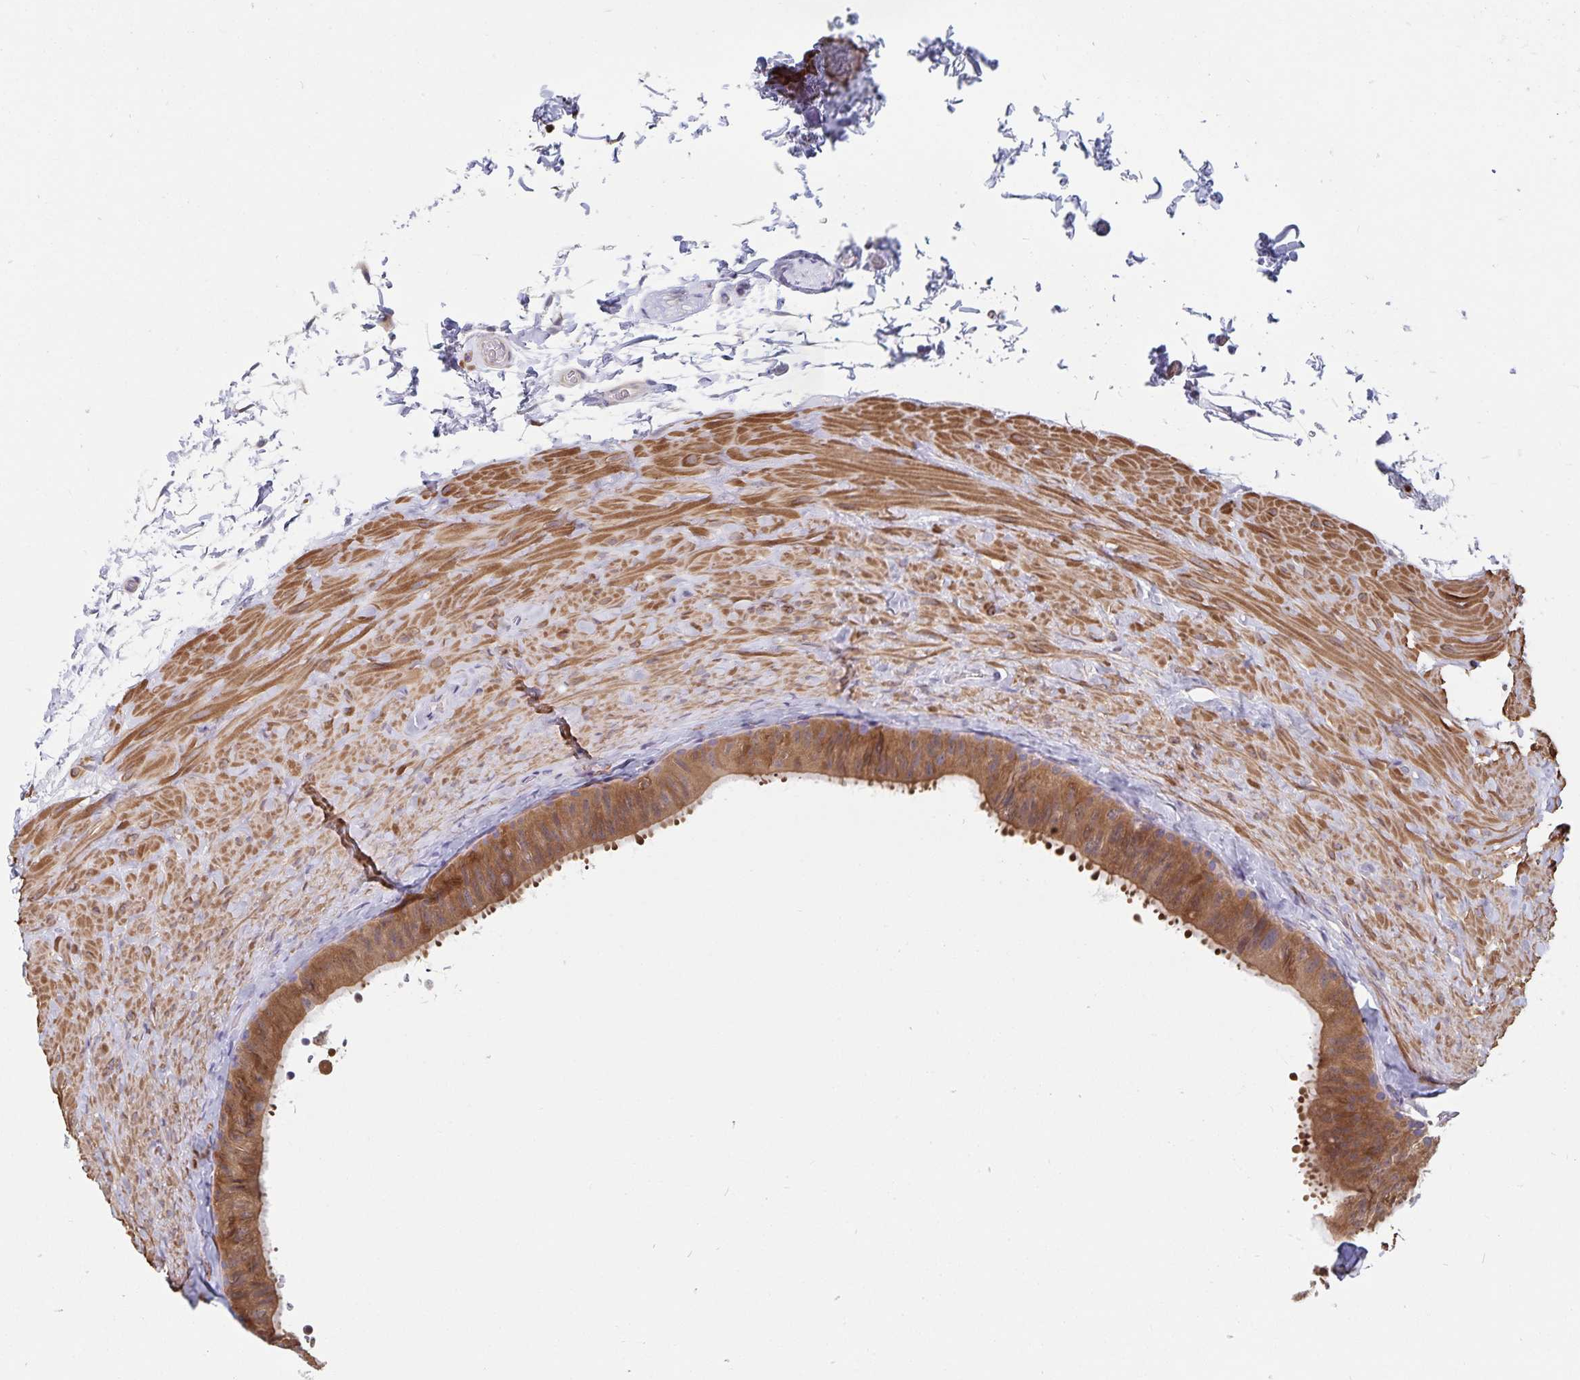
{"staining": {"intensity": "moderate", "quantity": "25%-75%", "location": "cytoplasmic/membranous"}, "tissue": "epididymis", "cell_type": "Glandular cells", "image_type": "normal", "snomed": [{"axis": "morphology", "description": "Normal tissue, NOS"}, {"axis": "topography", "description": "Epididymis, spermatic cord, NOS"}, {"axis": "topography", "description": "Epididymis"}], "caption": "Immunohistochemical staining of normal human epididymis exhibits medium levels of moderate cytoplasmic/membranous staining in approximately 25%-75% of glandular cells. The staining is performed using DAB brown chromogen to label protein expression. The nuclei are counter-stained blue using hematoxylin.", "gene": "BAG6", "patient": {"sex": "male", "age": 31}}